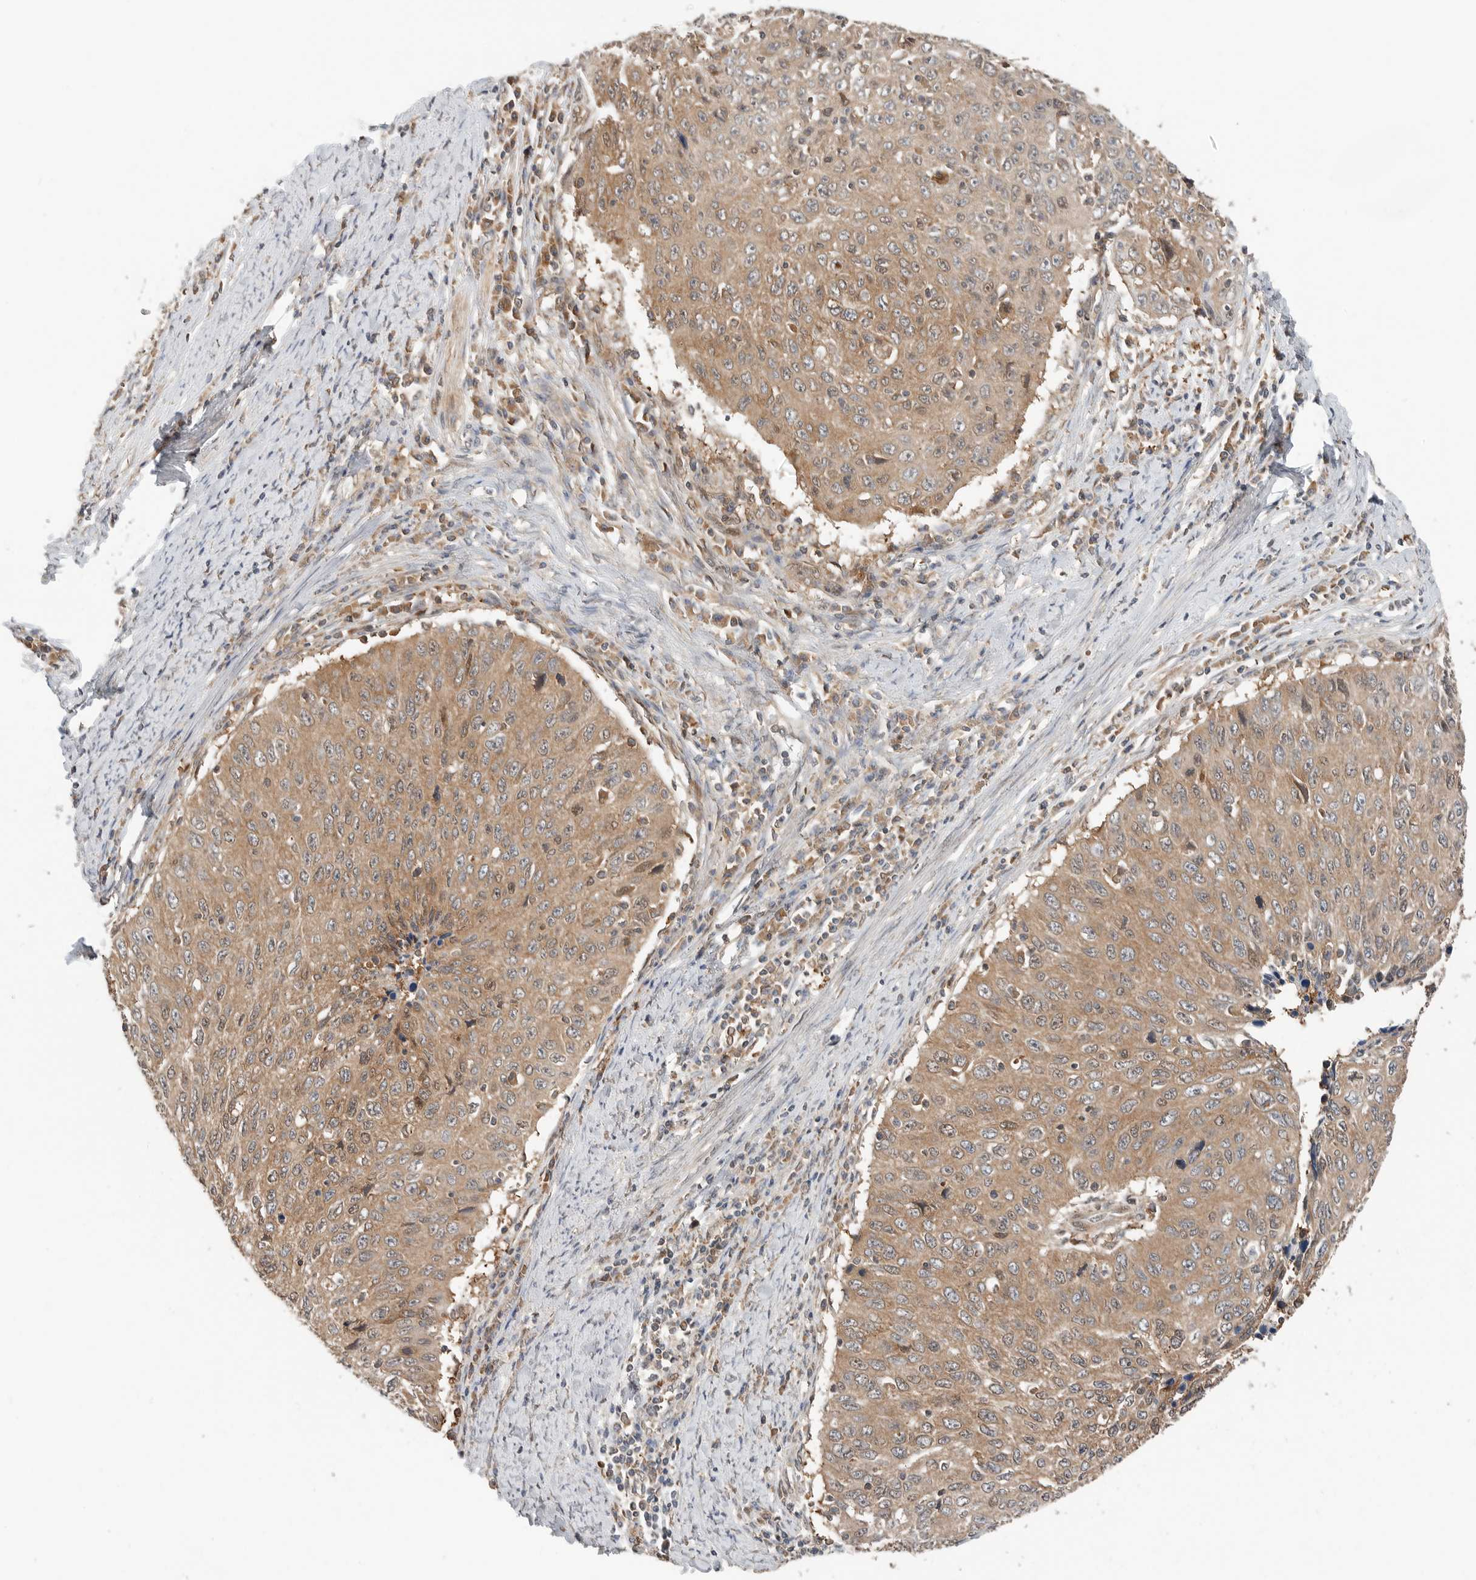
{"staining": {"intensity": "moderate", "quantity": ">75%", "location": "cytoplasmic/membranous"}, "tissue": "cervical cancer", "cell_type": "Tumor cells", "image_type": "cancer", "snomed": [{"axis": "morphology", "description": "Squamous cell carcinoma, NOS"}, {"axis": "topography", "description": "Cervix"}], "caption": "Immunohistochemistry image of neoplastic tissue: human squamous cell carcinoma (cervical) stained using immunohistochemistry (IHC) demonstrates medium levels of moderate protein expression localized specifically in the cytoplasmic/membranous of tumor cells, appearing as a cytoplasmic/membranous brown color.", "gene": "XPNPEP1", "patient": {"sex": "female", "age": 53}}